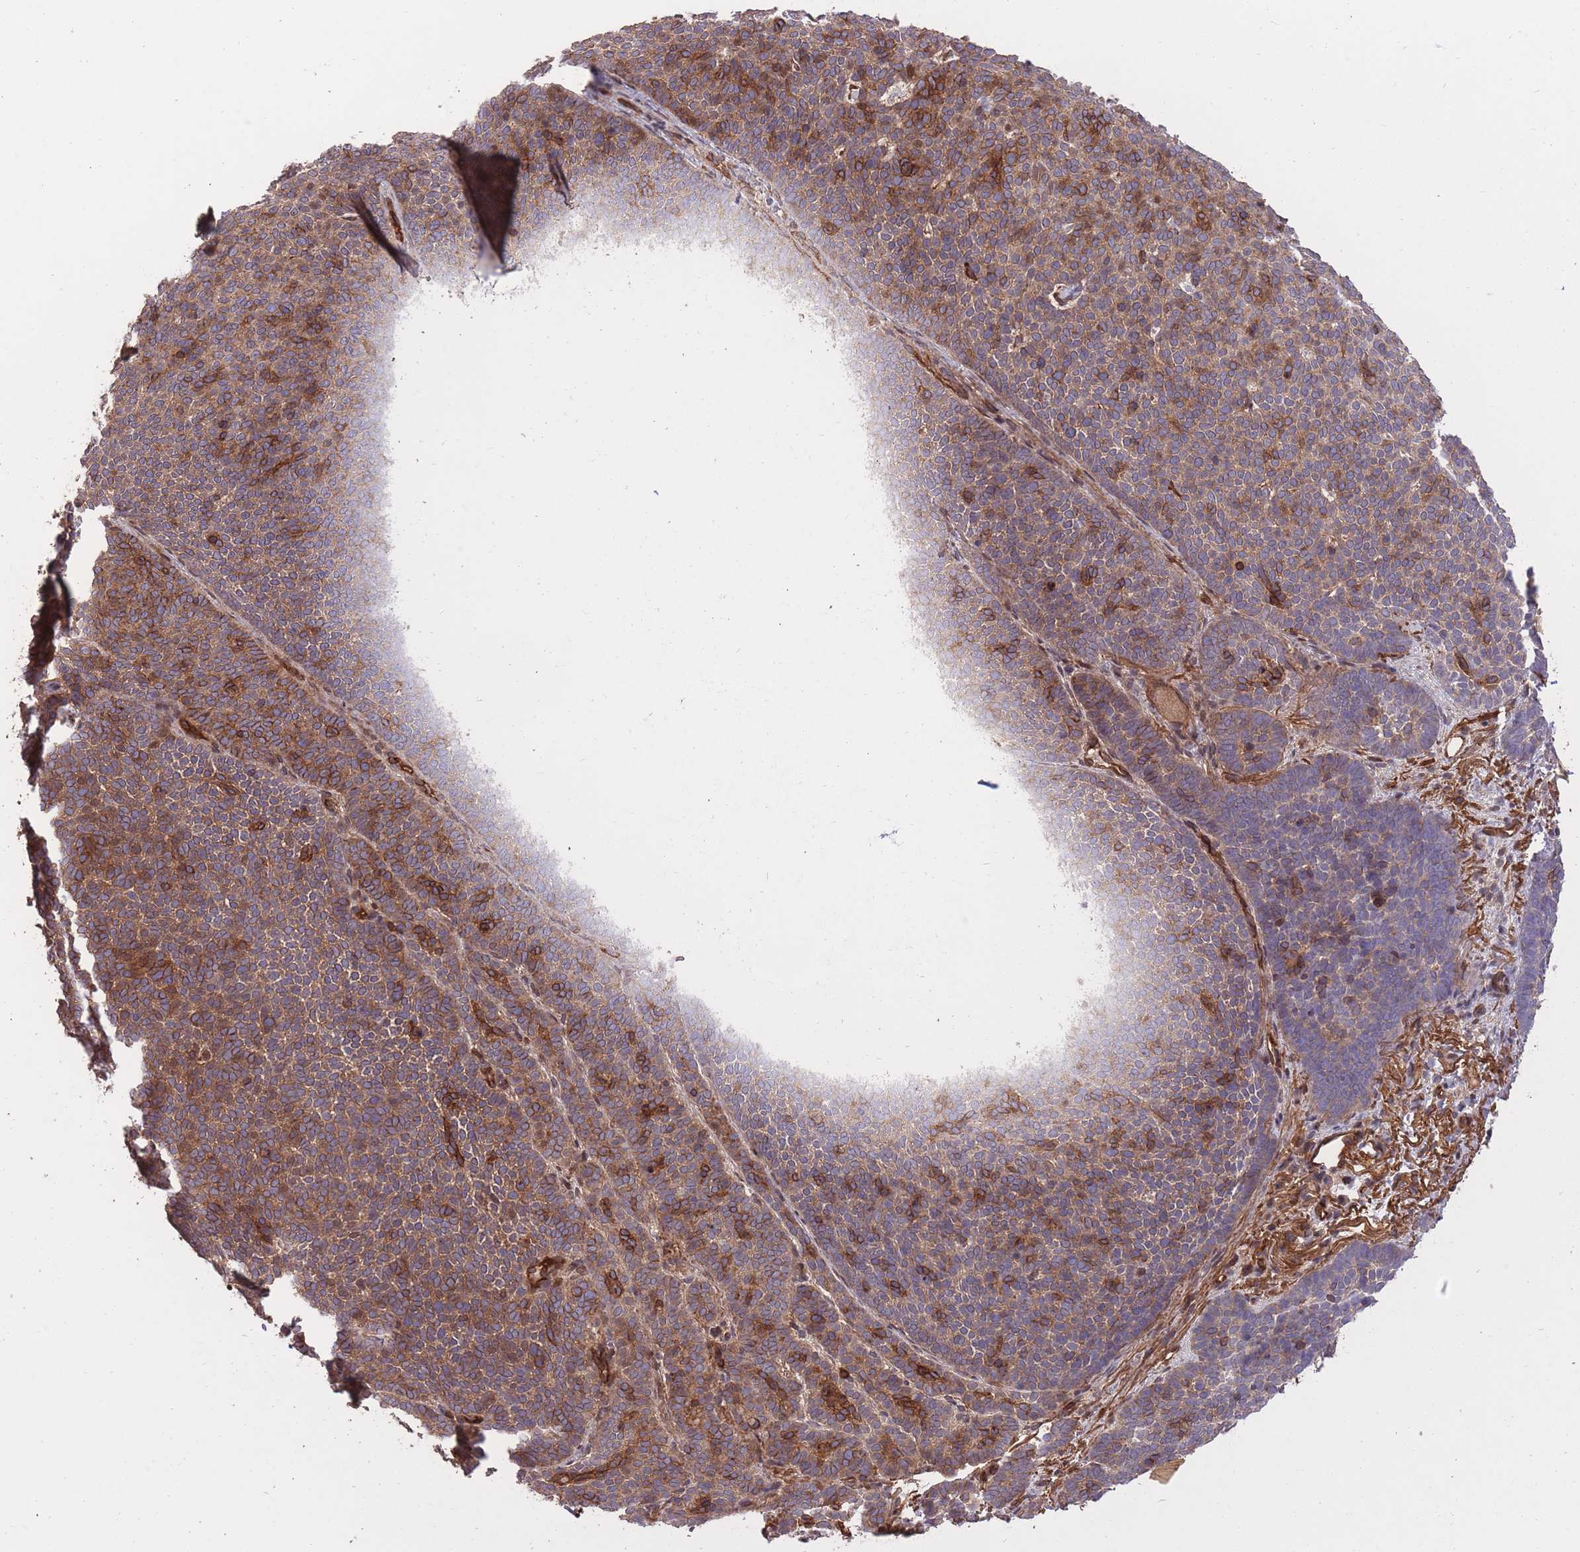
{"staining": {"intensity": "moderate", "quantity": ">75%", "location": "cytoplasmic/membranous"}, "tissue": "skin cancer", "cell_type": "Tumor cells", "image_type": "cancer", "snomed": [{"axis": "morphology", "description": "Basal cell carcinoma"}, {"axis": "topography", "description": "Skin"}], "caption": "The immunohistochemical stain shows moderate cytoplasmic/membranous expression in tumor cells of skin cancer tissue.", "gene": "PLD1", "patient": {"sex": "female", "age": 77}}